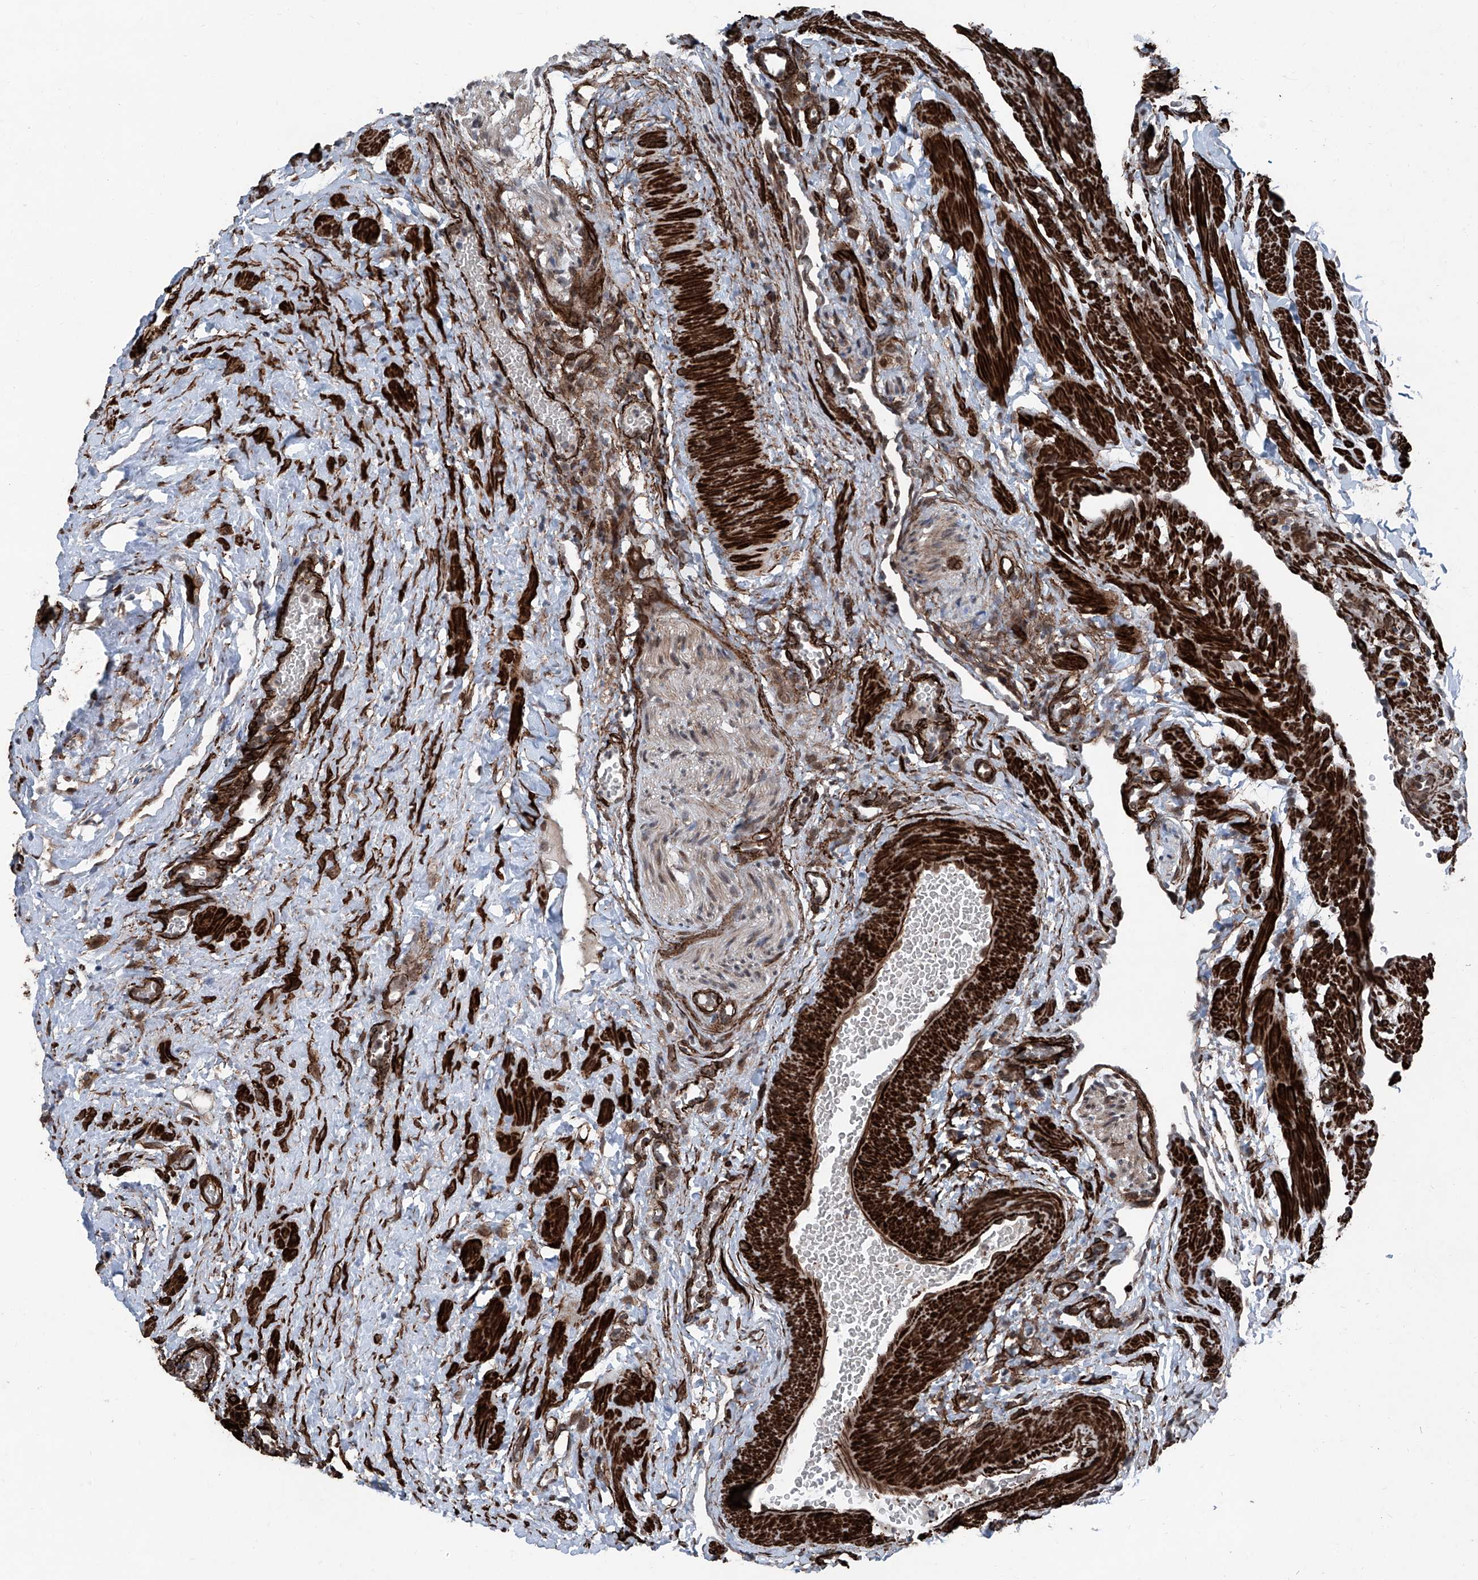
{"staining": {"intensity": "moderate", "quantity": ">75%", "location": "cytoplasmic/membranous,nuclear"}, "tissue": "ovary", "cell_type": "Follicle cells", "image_type": "normal", "snomed": [{"axis": "morphology", "description": "Normal tissue, NOS"}, {"axis": "morphology", "description": "Cyst, NOS"}, {"axis": "topography", "description": "Ovary"}], "caption": "This image demonstrates immunohistochemistry (IHC) staining of benign human ovary, with medium moderate cytoplasmic/membranous,nuclear expression in approximately >75% of follicle cells.", "gene": "COA7", "patient": {"sex": "female", "age": 33}}